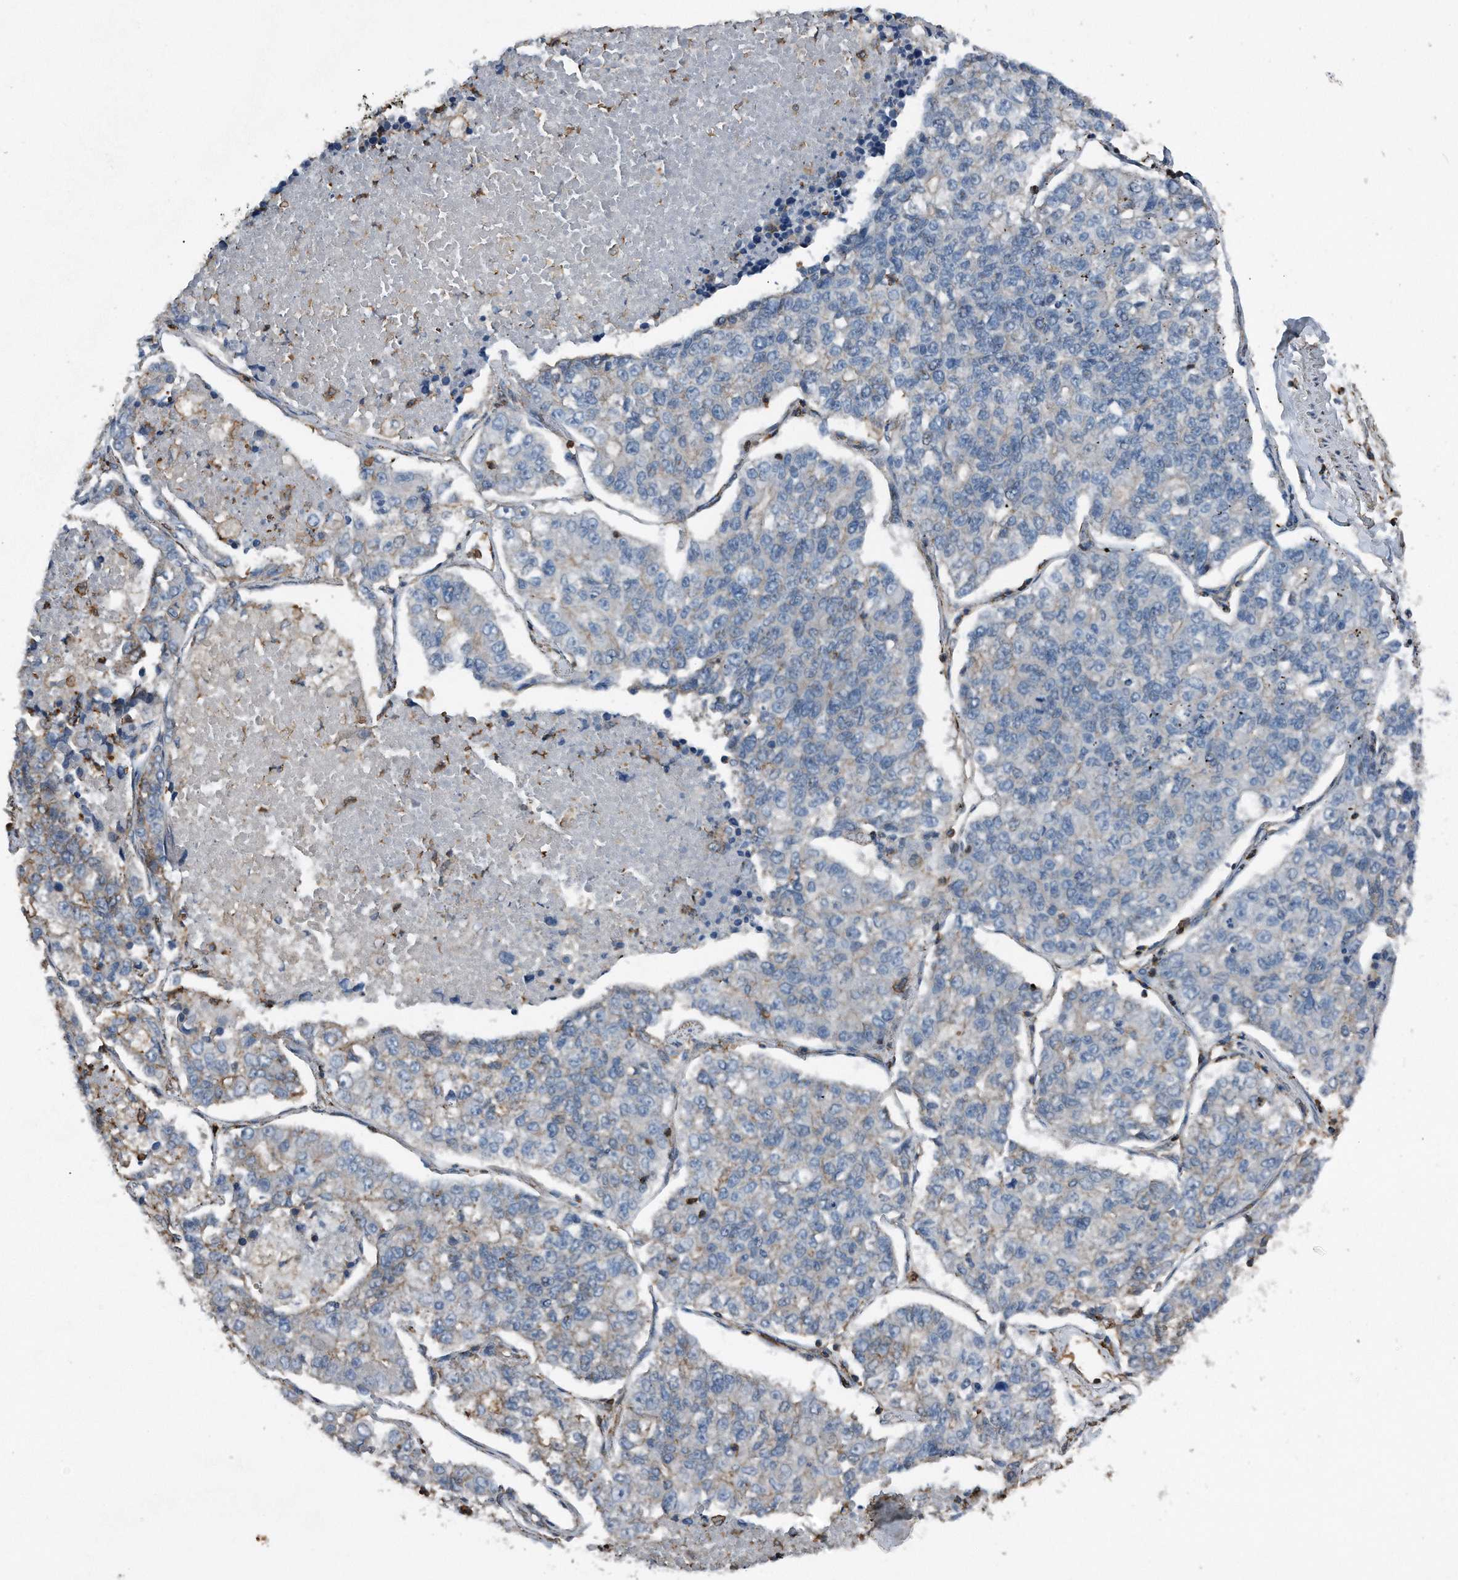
{"staining": {"intensity": "weak", "quantity": "25%-75%", "location": "cytoplasmic/membranous"}, "tissue": "lung cancer", "cell_type": "Tumor cells", "image_type": "cancer", "snomed": [{"axis": "morphology", "description": "Adenocarcinoma, NOS"}, {"axis": "topography", "description": "Lung"}], "caption": "An immunohistochemistry (IHC) histopathology image of neoplastic tissue is shown. Protein staining in brown shows weak cytoplasmic/membranous positivity in lung cancer within tumor cells.", "gene": "RSPO3", "patient": {"sex": "male", "age": 49}}